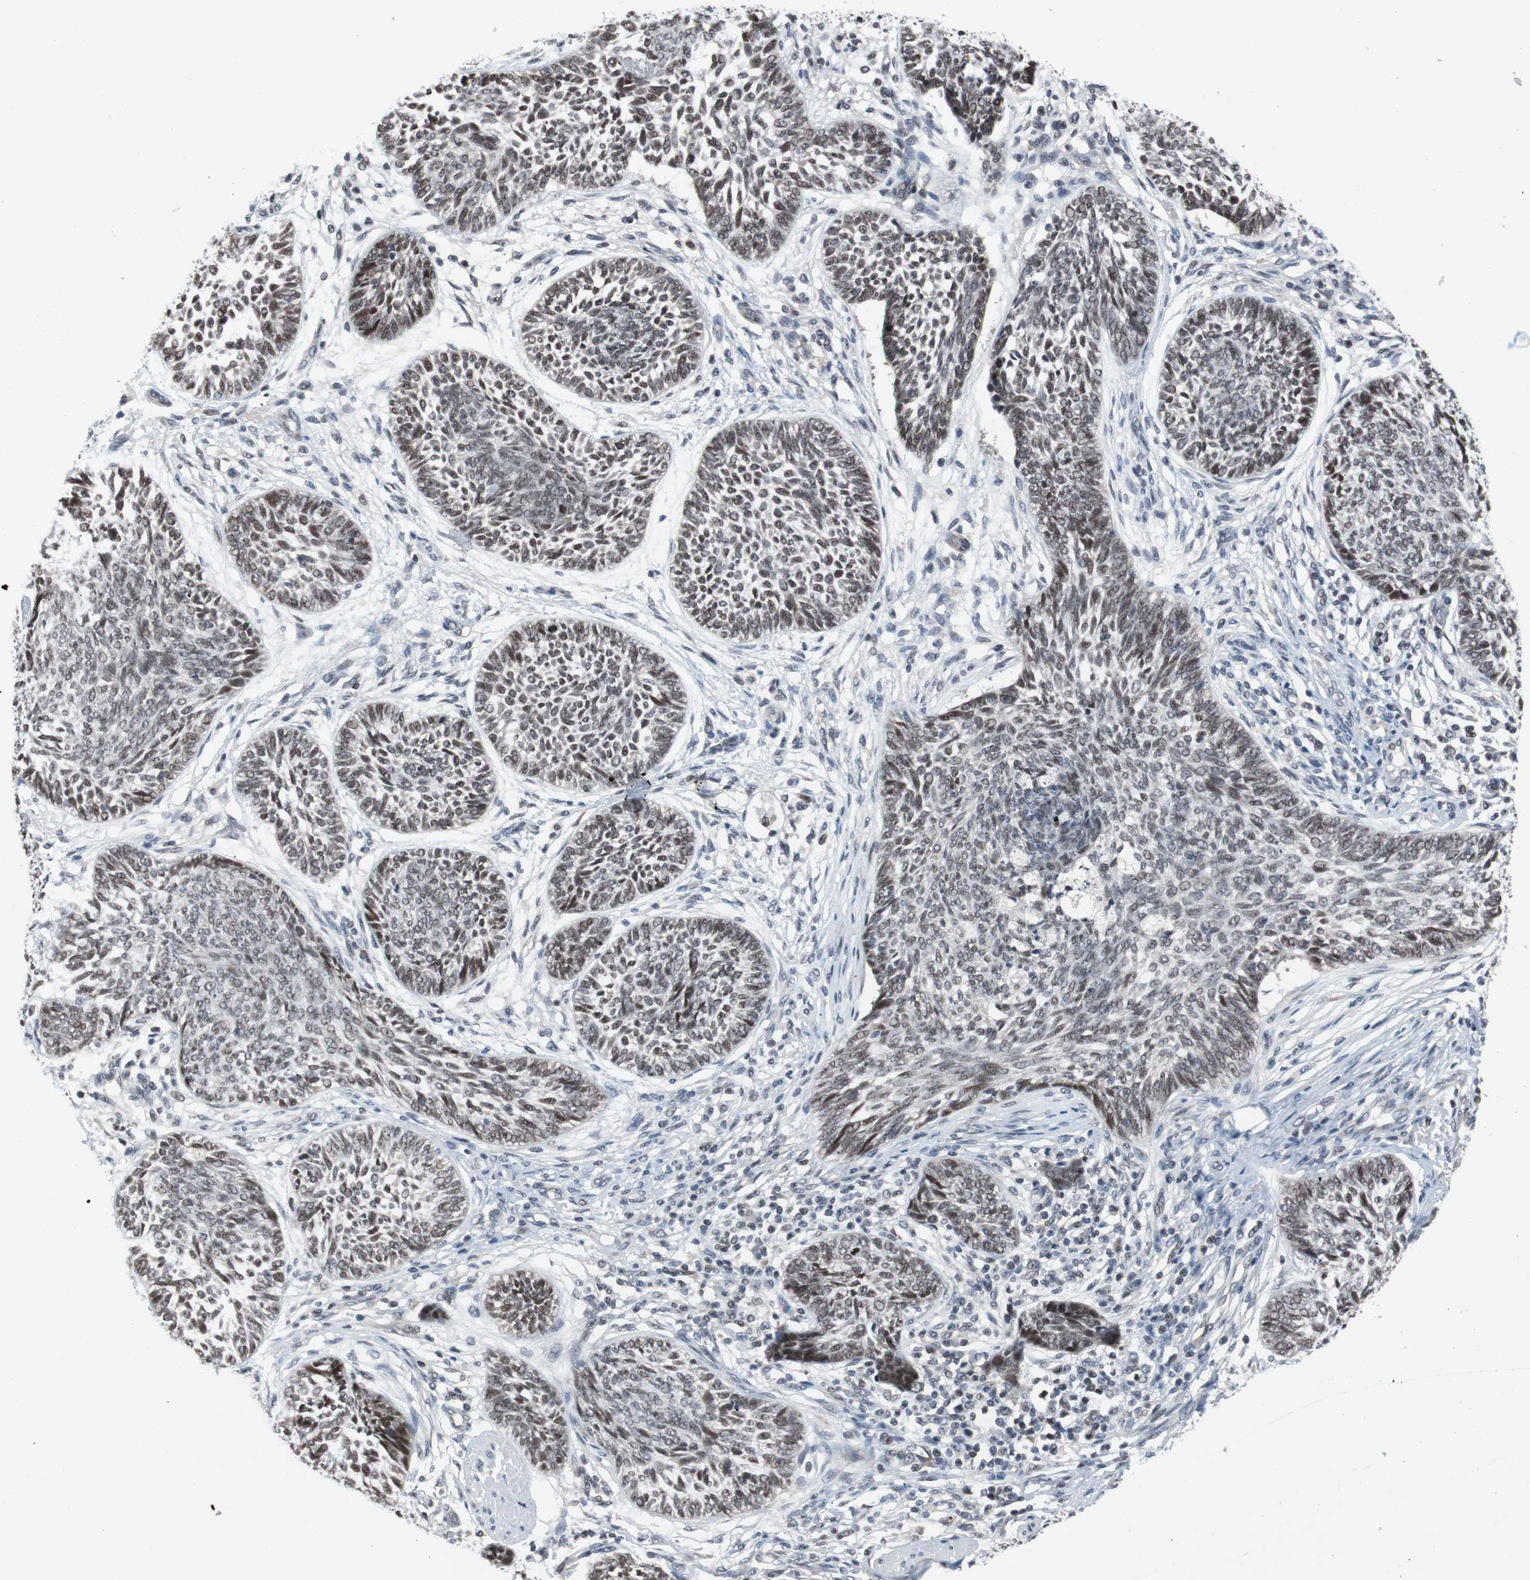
{"staining": {"intensity": "moderate", "quantity": "25%-75%", "location": "nuclear"}, "tissue": "skin cancer", "cell_type": "Tumor cells", "image_type": "cancer", "snomed": [{"axis": "morphology", "description": "Papilloma, NOS"}, {"axis": "morphology", "description": "Basal cell carcinoma"}, {"axis": "topography", "description": "Skin"}], "caption": "Brown immunohistochemical staining in human skin cancer demonstrates moderate nuclear expression in about 25%-75% of tumor cells.", "gene": "TP63", "patient": {"sex": "male", "age": 87}}